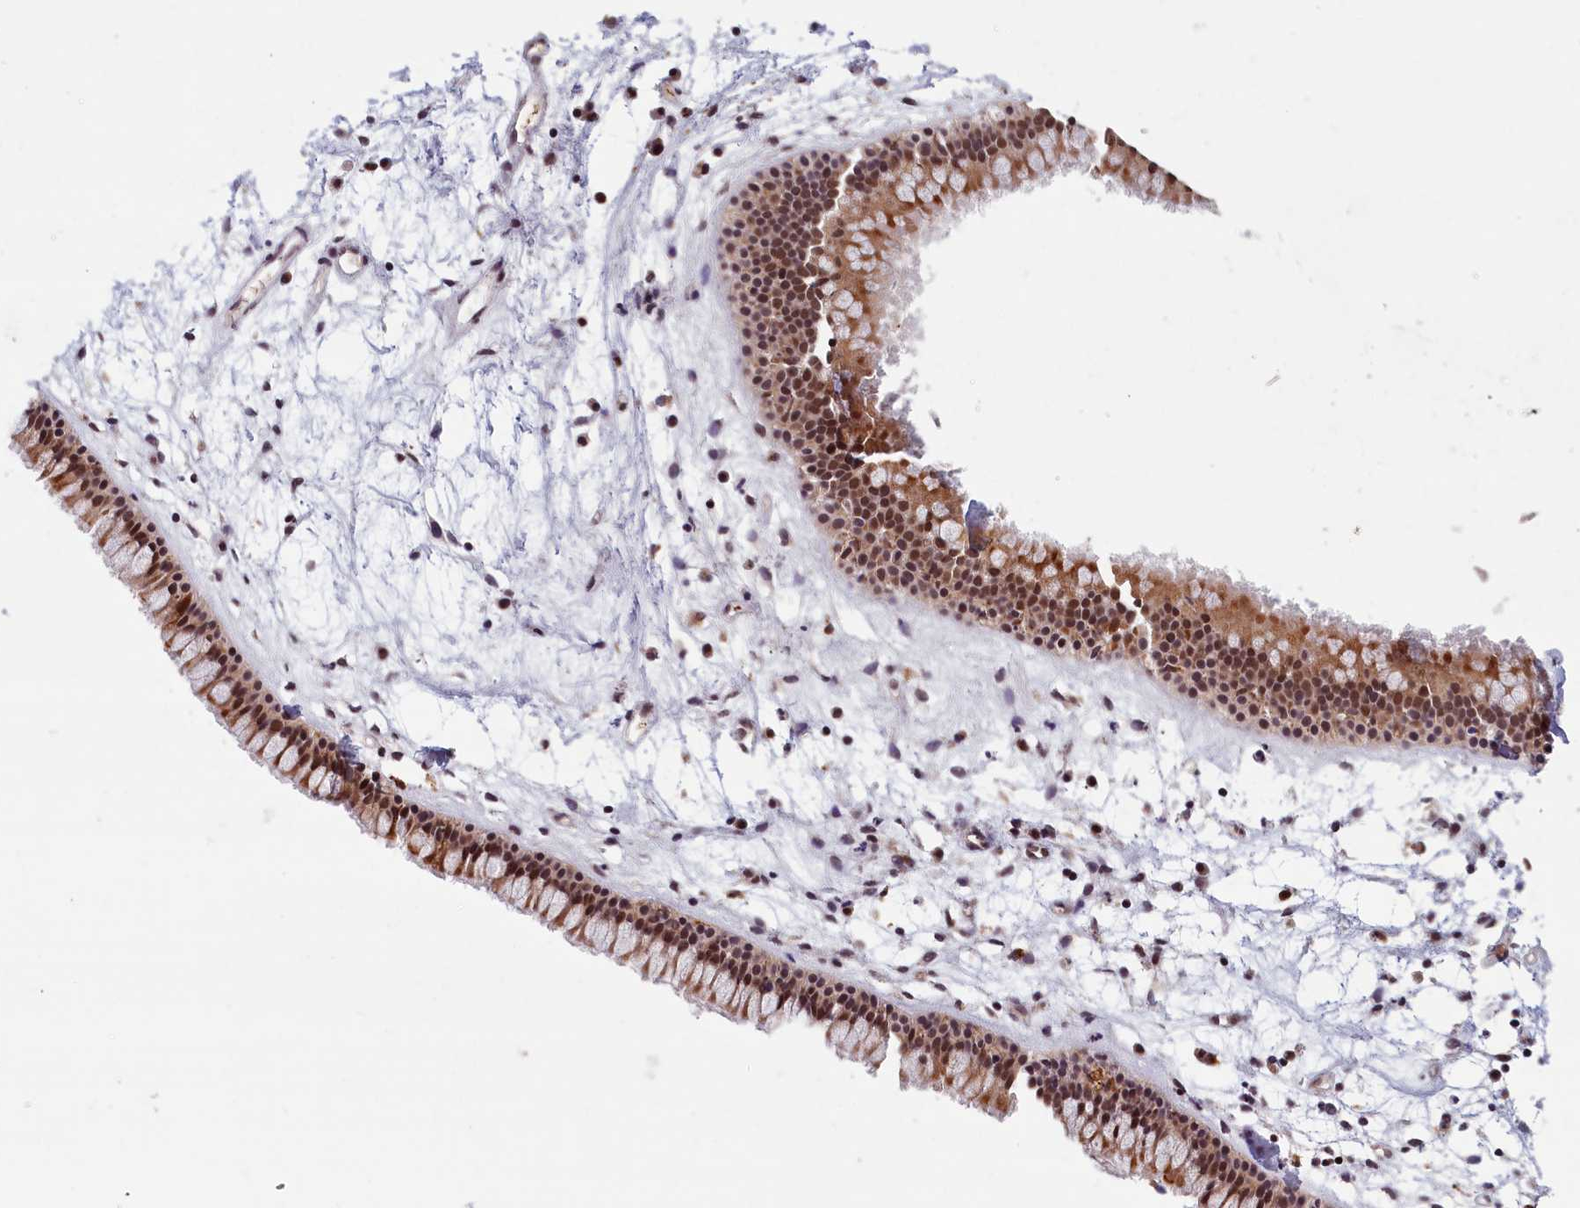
{"staining": {"intensity": "strong", "quantity": ">75%", "location": "cytoplasmic/membranous,nuclear"}, "tissue": "nasopharynx", "cell_type": "Respiratory epithelial cells", "image_type": "normal", "snomed": [{"axis": "morphology", "description": "Normal tissue, NOS"}, {"axis": "topography", "description": "Nasopharynx"}], "caption": "High-magnification brightfield microscopy of normal nasopharynx stained with DAB (brown) and counterstained with hematoxylin (blue). respiratory epithelial cells exhibit strong cytoplasmic/membranous,nuclear positivity is seen in about>75% of cells. The staining is performed using DAB (3,3'-diaminobenzidine) brown chromogen to label protein expression. The nuclei are counter-stained blue using hematoxylin.", "gene": "KCNK6", "patient": {"sex": "male", "age": 82}}